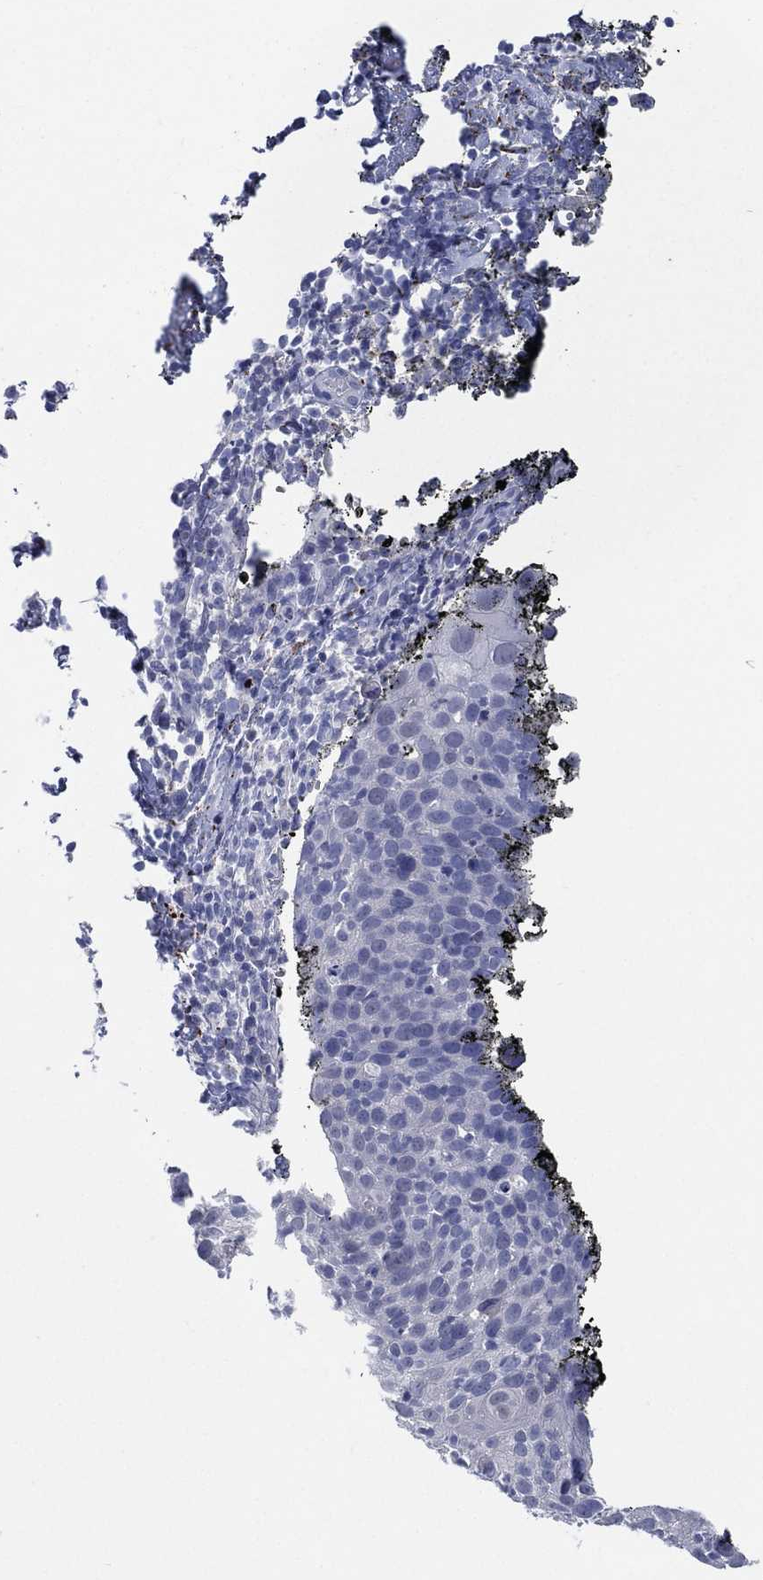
{"staining": {"intensity": "negative", "quantity": "none", "location": "none"}, "tissue": "cervical cancer", "cell_type": "Tumor cells", "image_type": "cancer", "snomed": [{"axis": "morphology", "description": "Squamous cell carcinoma, NOS"}, {"axis": "topography", "description": "Cervix"}], "caption": "This is a histopathology image of immunohistochemistry (IHC) staining of squamous cell carcinoma (cervical), which shows no staining in tumor cells. The staining is performed using DAB brown chromogen with nuclei counter-stained in using hematoxylin.", "gene": "C5orf46", "patient": {"sex": "female", "age": 54}}